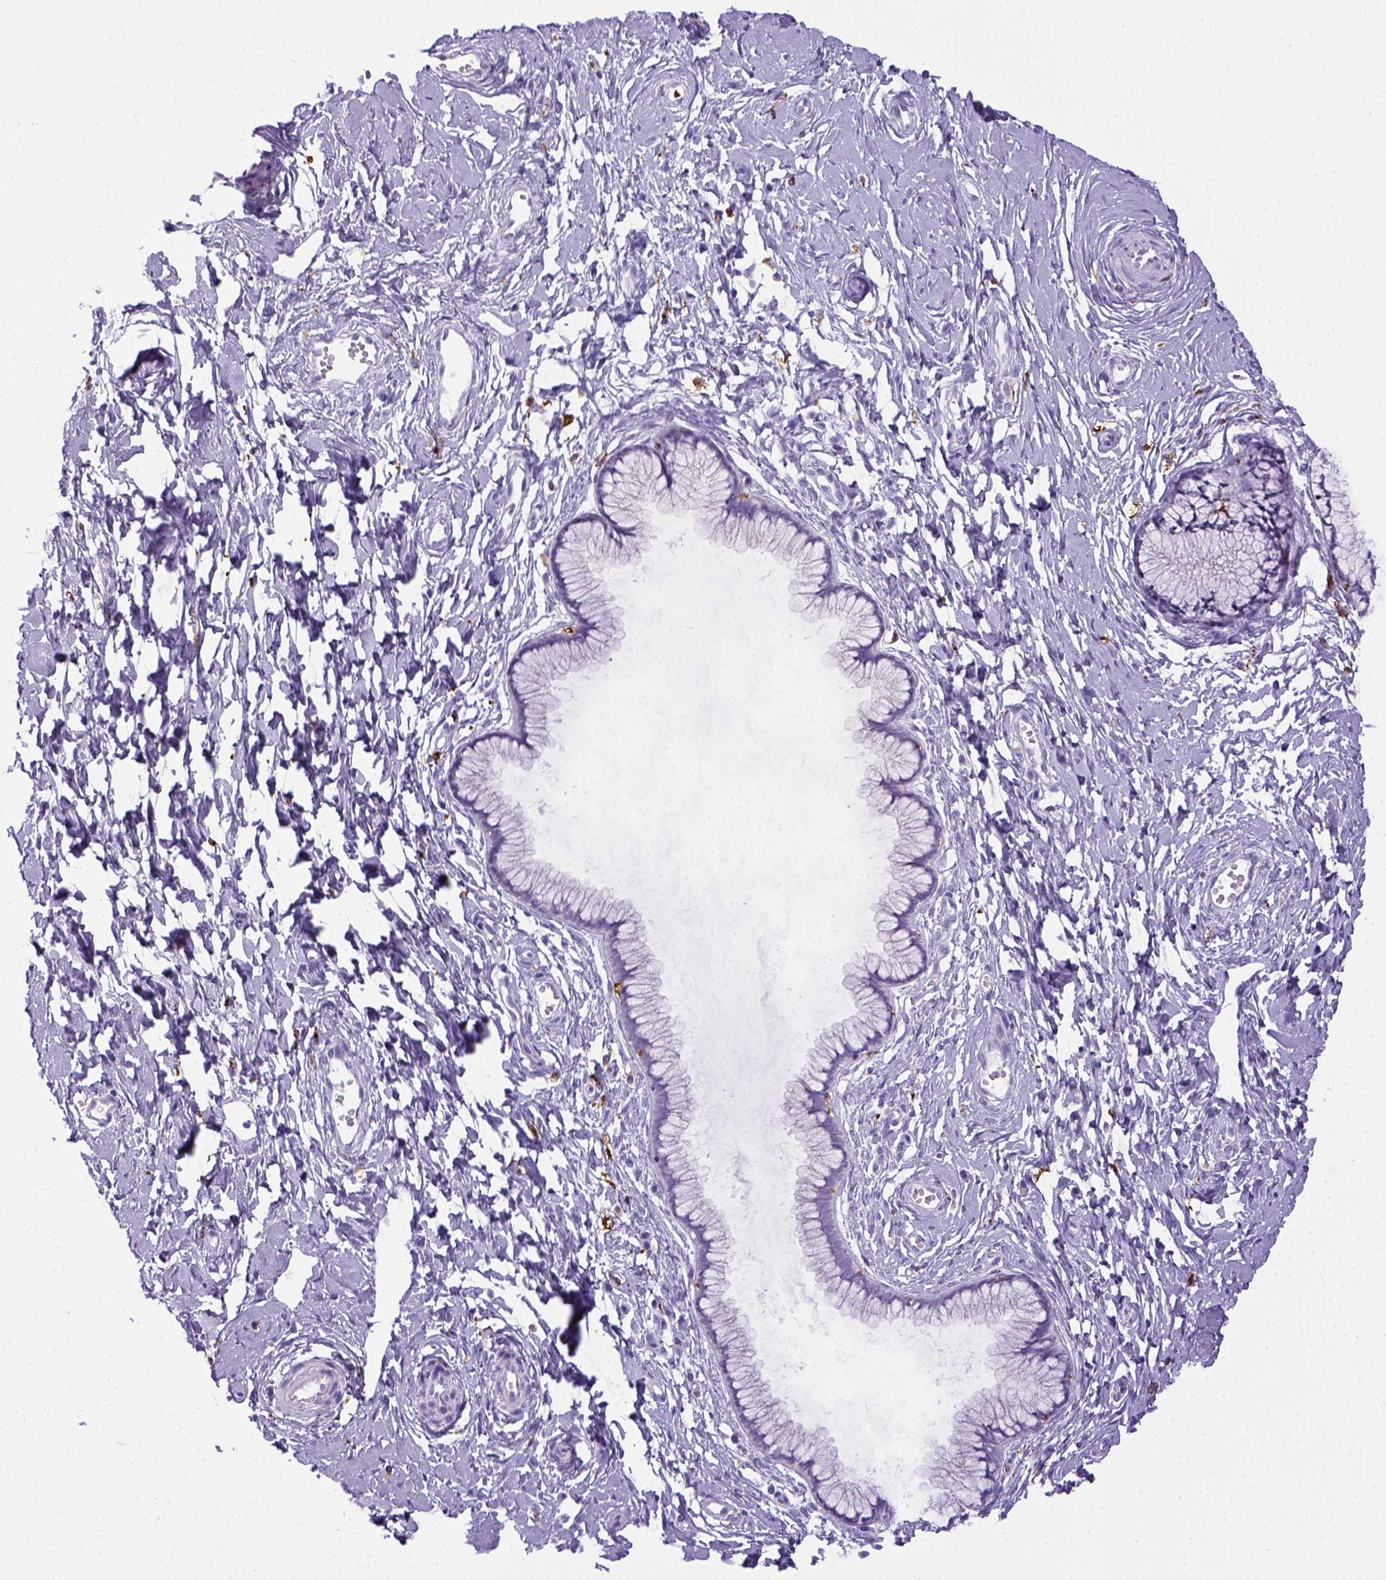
{"staining": {"intensity": "negative", "quantity": "none", "location": "none"}, "tissue": "cervix", "cell_type": "Glandular cells", "image_type": "normal", "snomed": [{"axis": "morphology", "description": "Normal tissue, NOS"}, {"axis": "topography", "description": "Cervix"}], "caption": "Histopathology image shows no significant protein positivity in glandular cells of normal cervix. (Stains: DAB (3,3'-diaminobenzidine) IHC with hematoxylin counter stain, Microscopy: brightfield microscopy at high magnification).", "gene": "CD68", "patient": {"sex": "female", "age": 40}}